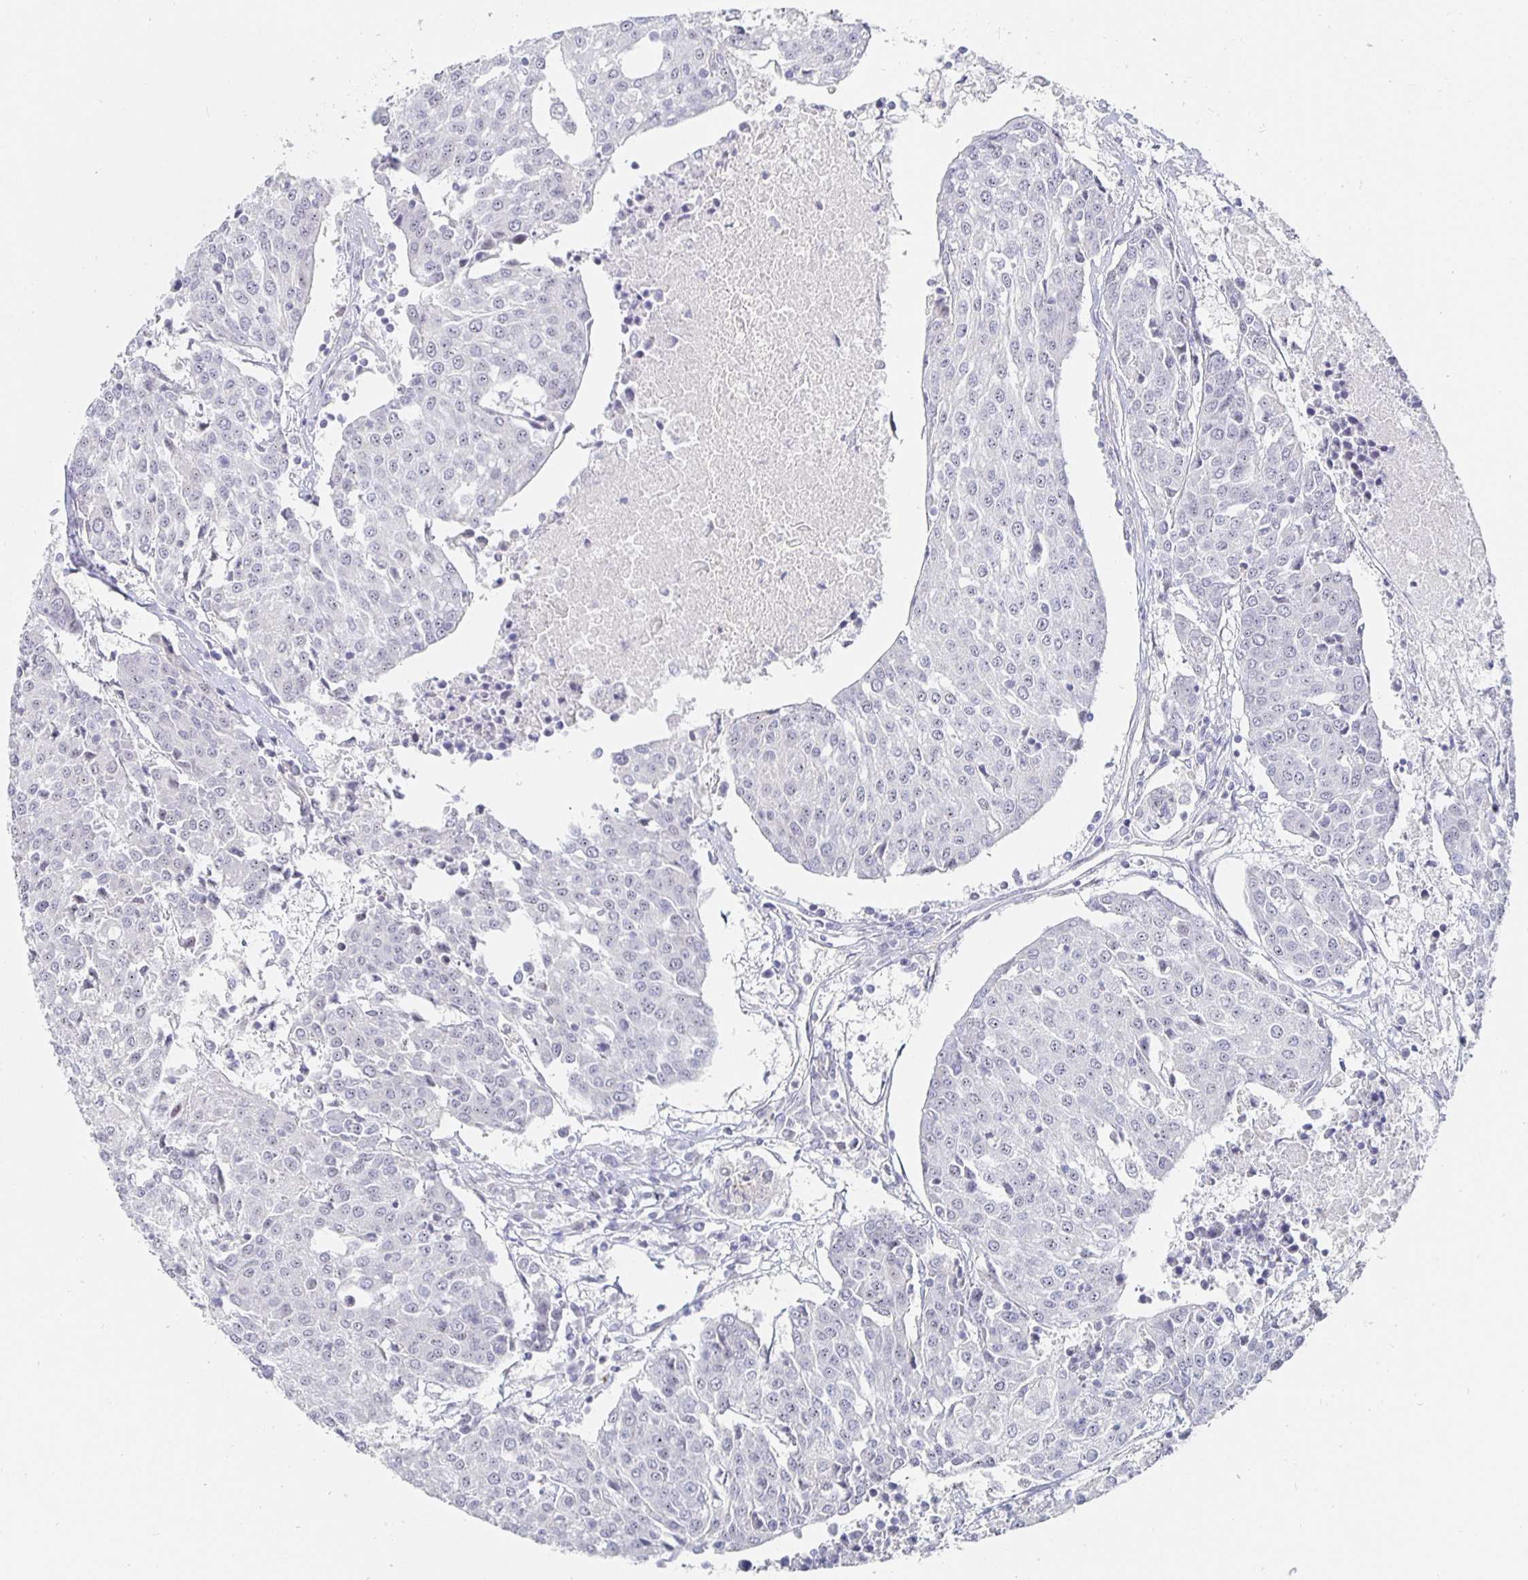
{"staining": {"intensity": "negative", "quantity": "none", "location": "none"}, "tissue": "urothelial cancer", "cell_type": "Tumor cells", "image_type": "cancer", "snomed": [{"axis": "morphology", "description": "Urothelial carcinoma, High grade"}, {"axis": "topography", "description": "Urinary bladder"}], "caption": "The immunohistochemistry (IHC) photomicrograph has no significant expression in tumor cells of urothelial cancer tissue.", "gene": "S100G", "patient": {"sex": "female", "age": 85}}